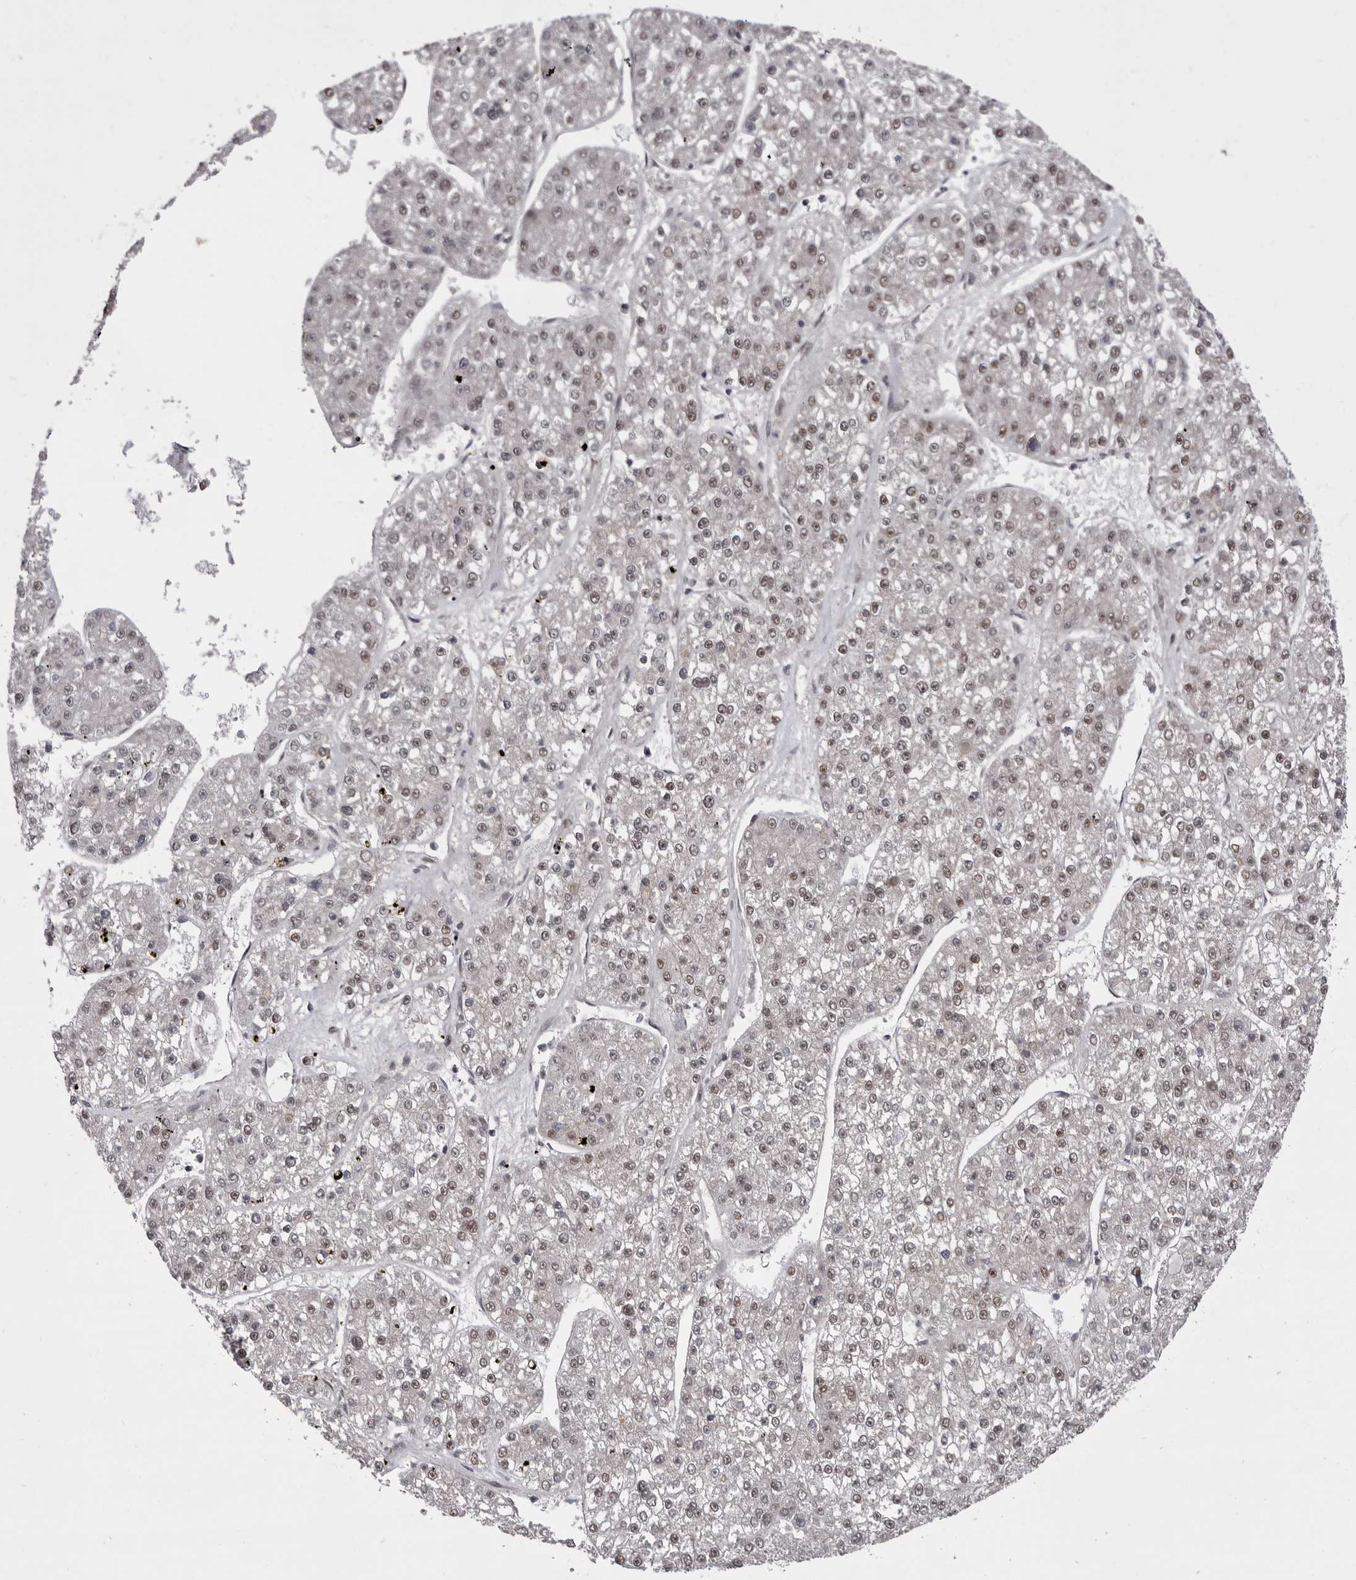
{"staining": {"intensity": "moderate", "quantity": ">75%", "location": "nuclear"}, "tissue": "liver cancer", "cell_type": "Tumor cells", "image_type": "cancer", "snomed": [{"axis": "morphology", "description": "Carcinoma, Hepatocellular, NOS"}, {"axis": "topography", "description": "Liver"}], "caption": "Moderate nuclear protein staining is present in about >75% of tumor cells in liver cancer (hepatocellular carcinoma).", "gene": "MEPCE", "patient": {"sex": "female", "age": 73}}